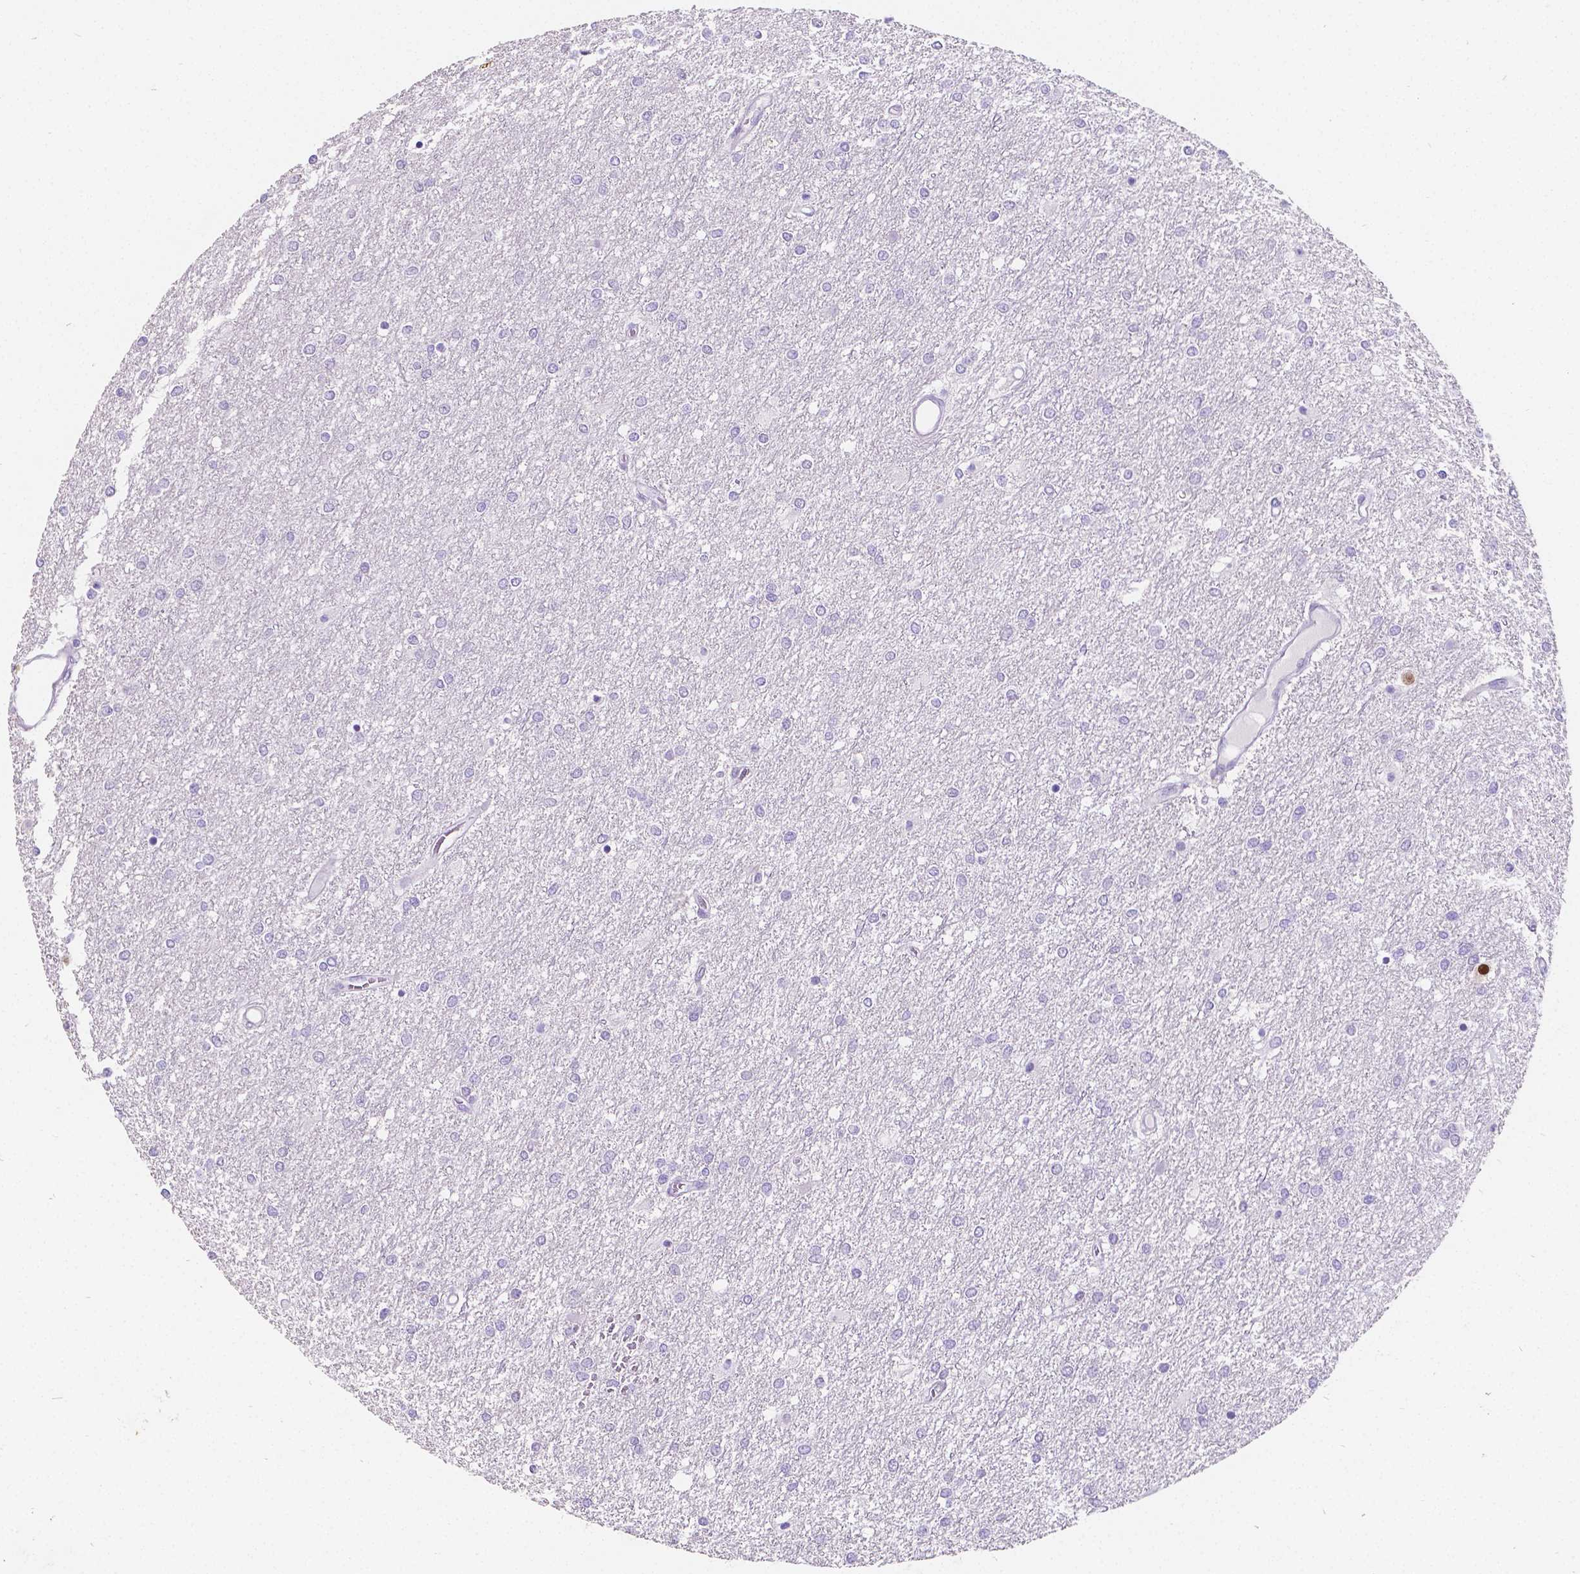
{"staining": {"intensity": "negative", "quantity": "none", "location": "none"}, "tissue": "glioma", "cell_type": "Tumor cells", "image_type": "cancer", "snomed": [{"axis": "morphology", "description": "Glioma, malignant, High grade"}, {"axis": "topography", "description": "Brain"}], "caption": "Tumor cells show no significant positivity in glioma.", "gene": "SATB2", "patient": {"sex": "female", "age": 61}}